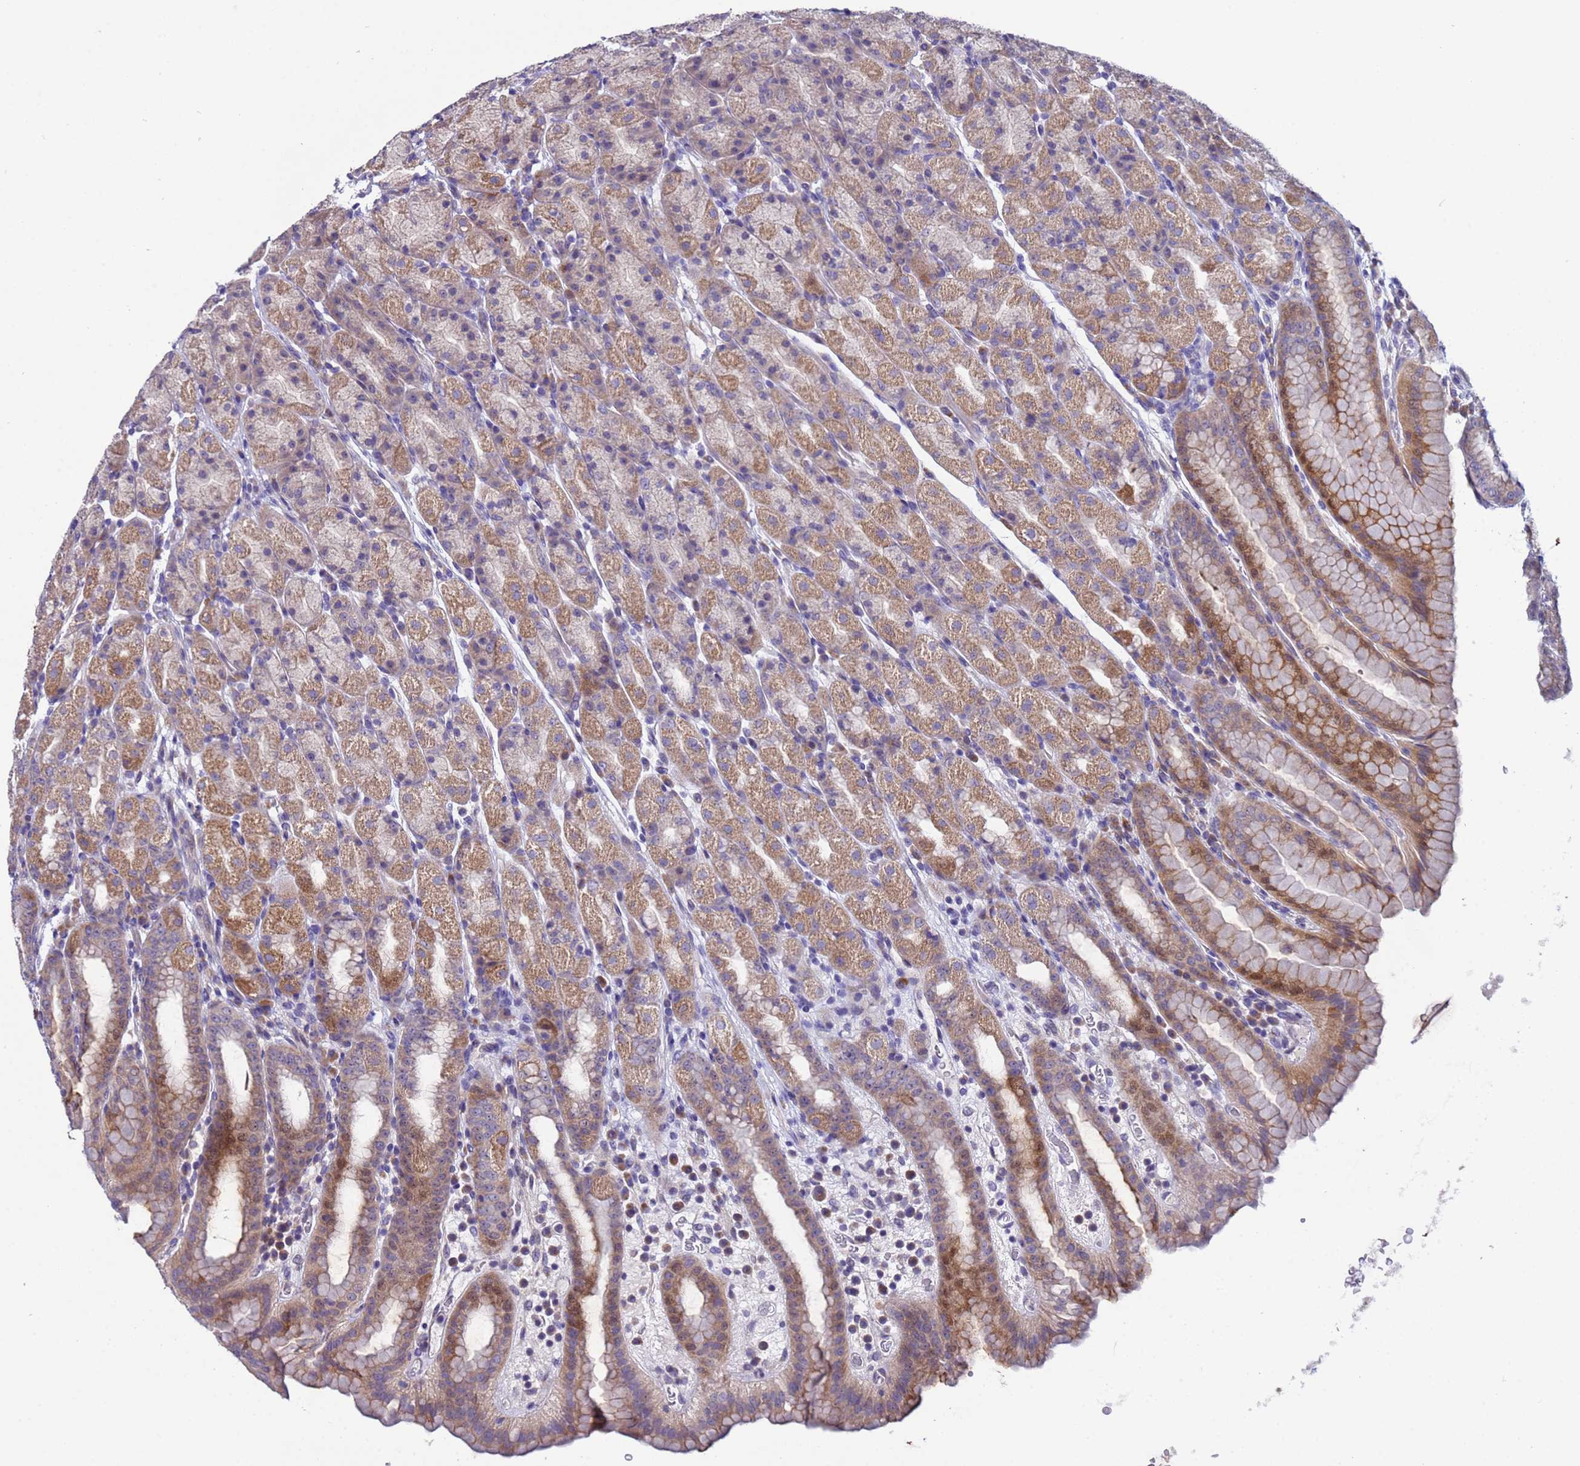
{"staining": {"intensity": "moderate", "quantity": "25%-75%", "location": "cytoplasmic/membranous"}, "tissue": "stomach", "cell_type": "Glandular cells", "image_type": "normal", "snomed": [{"axis": "morphology", "description": "Normal tissue, NOS"}, {"axis": "topography", "description": "Stomach, upper"}], "caption": "This histopathology image displays IHC staining of unremarkable human stomach, with medium moderate cytoplasmic/membranous positivity in approximately 25%-75% of glandular cells.", "gene": "IGSF11", "patient": {"sex": "male", "age": 68}}